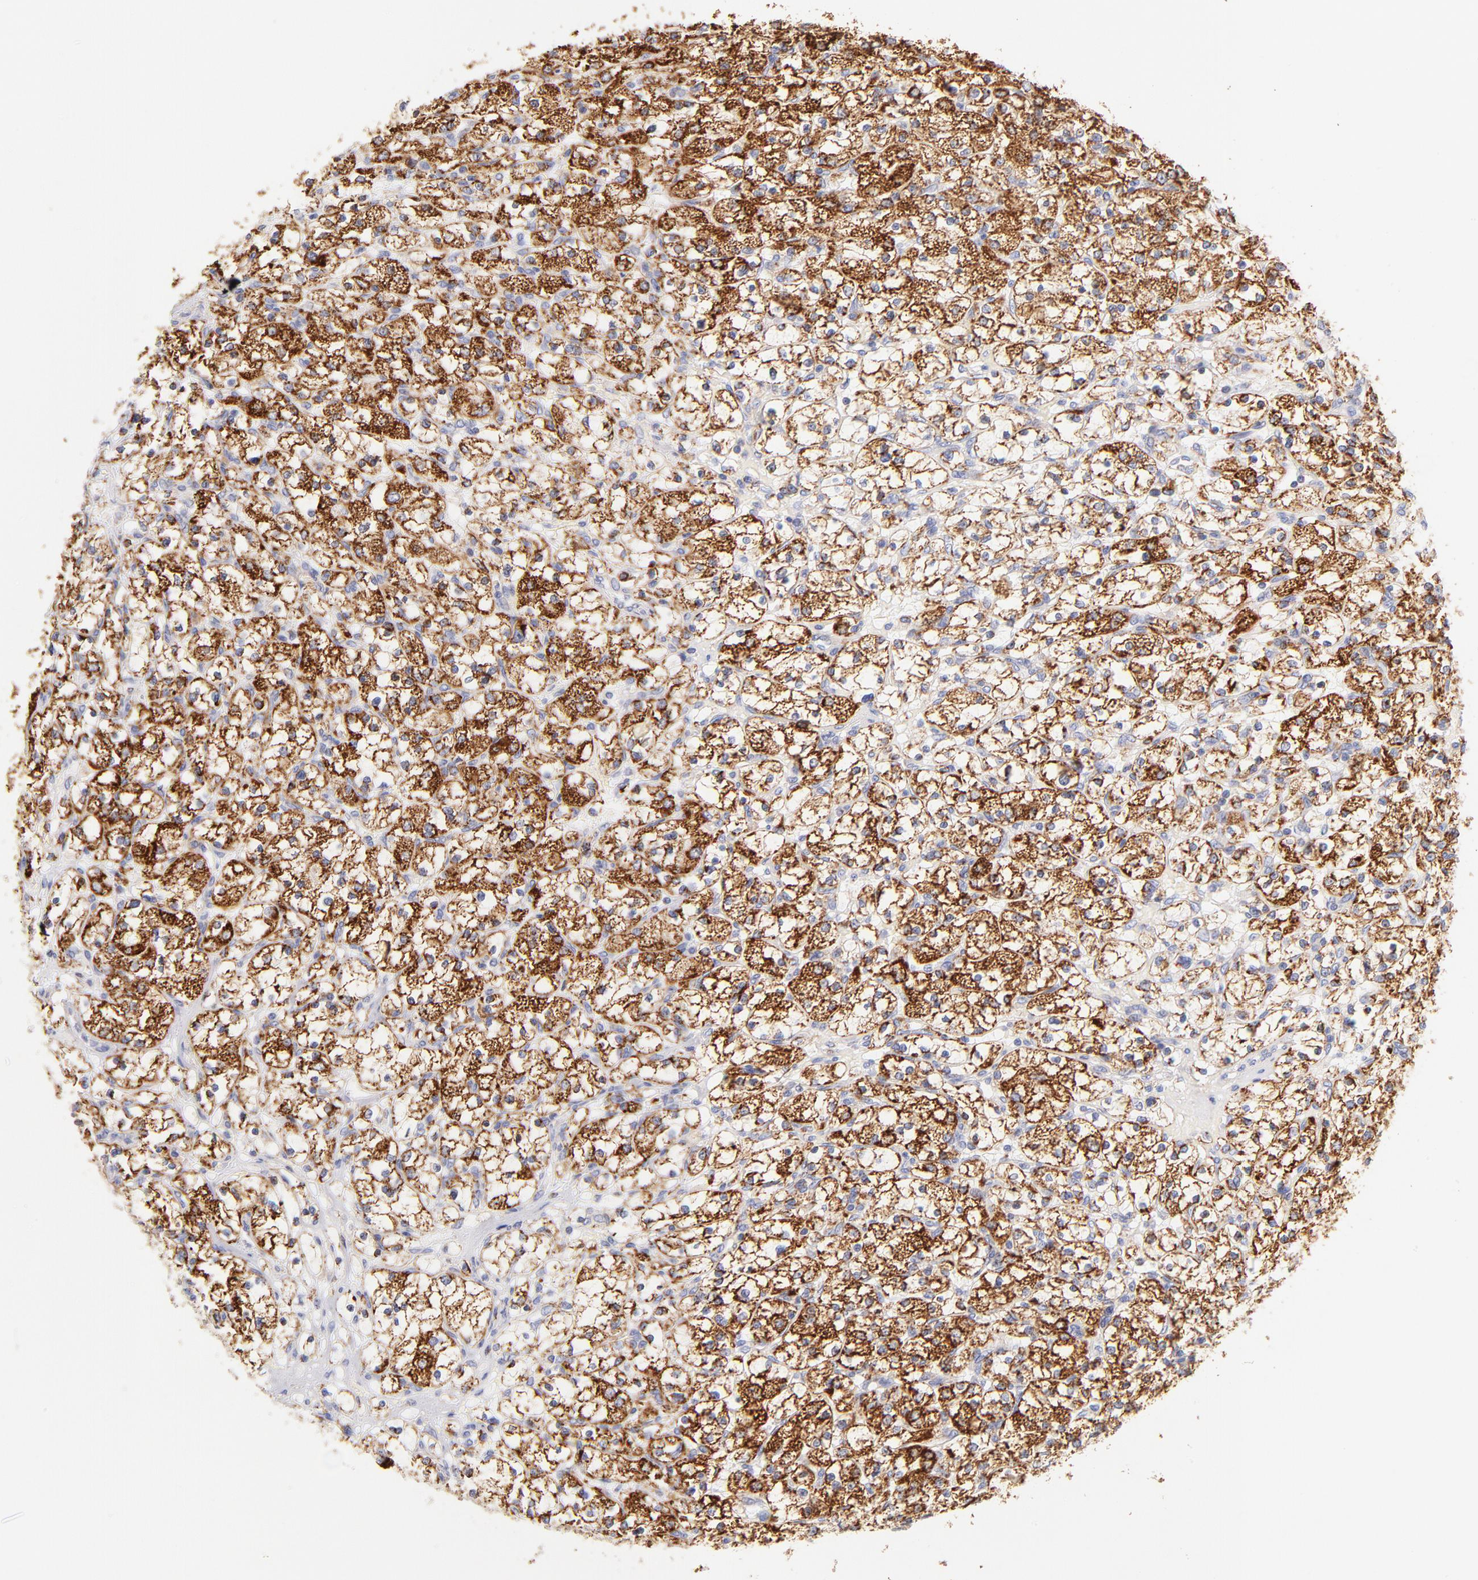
{"staining": {"intensity": "strong", "quantity": ">75%", "location": "cytoplasmic/membranous"}, "tissue": "renal cancer", "cell_type": "Tumor cells", "image_type": "cancer", "snomed": [{"axis": "morphology", "description": "Adenocarcinoma, NOS"}, {"axis": "topography", "description": "Kidney"}], "caption": "Immunohistochemistry (IHC) photomicrograph of neoplastic tissue: human renal cancer stained using immunohistochemistry (IHC) displays high levels of strong protein expression localized specifically in the cytoplasmic/membranous of tumor cells, appearing as a cytoplasmic/membranous brown color.", "gene": "AIFM1", "patient": {"sex": "female", "age": 83}}